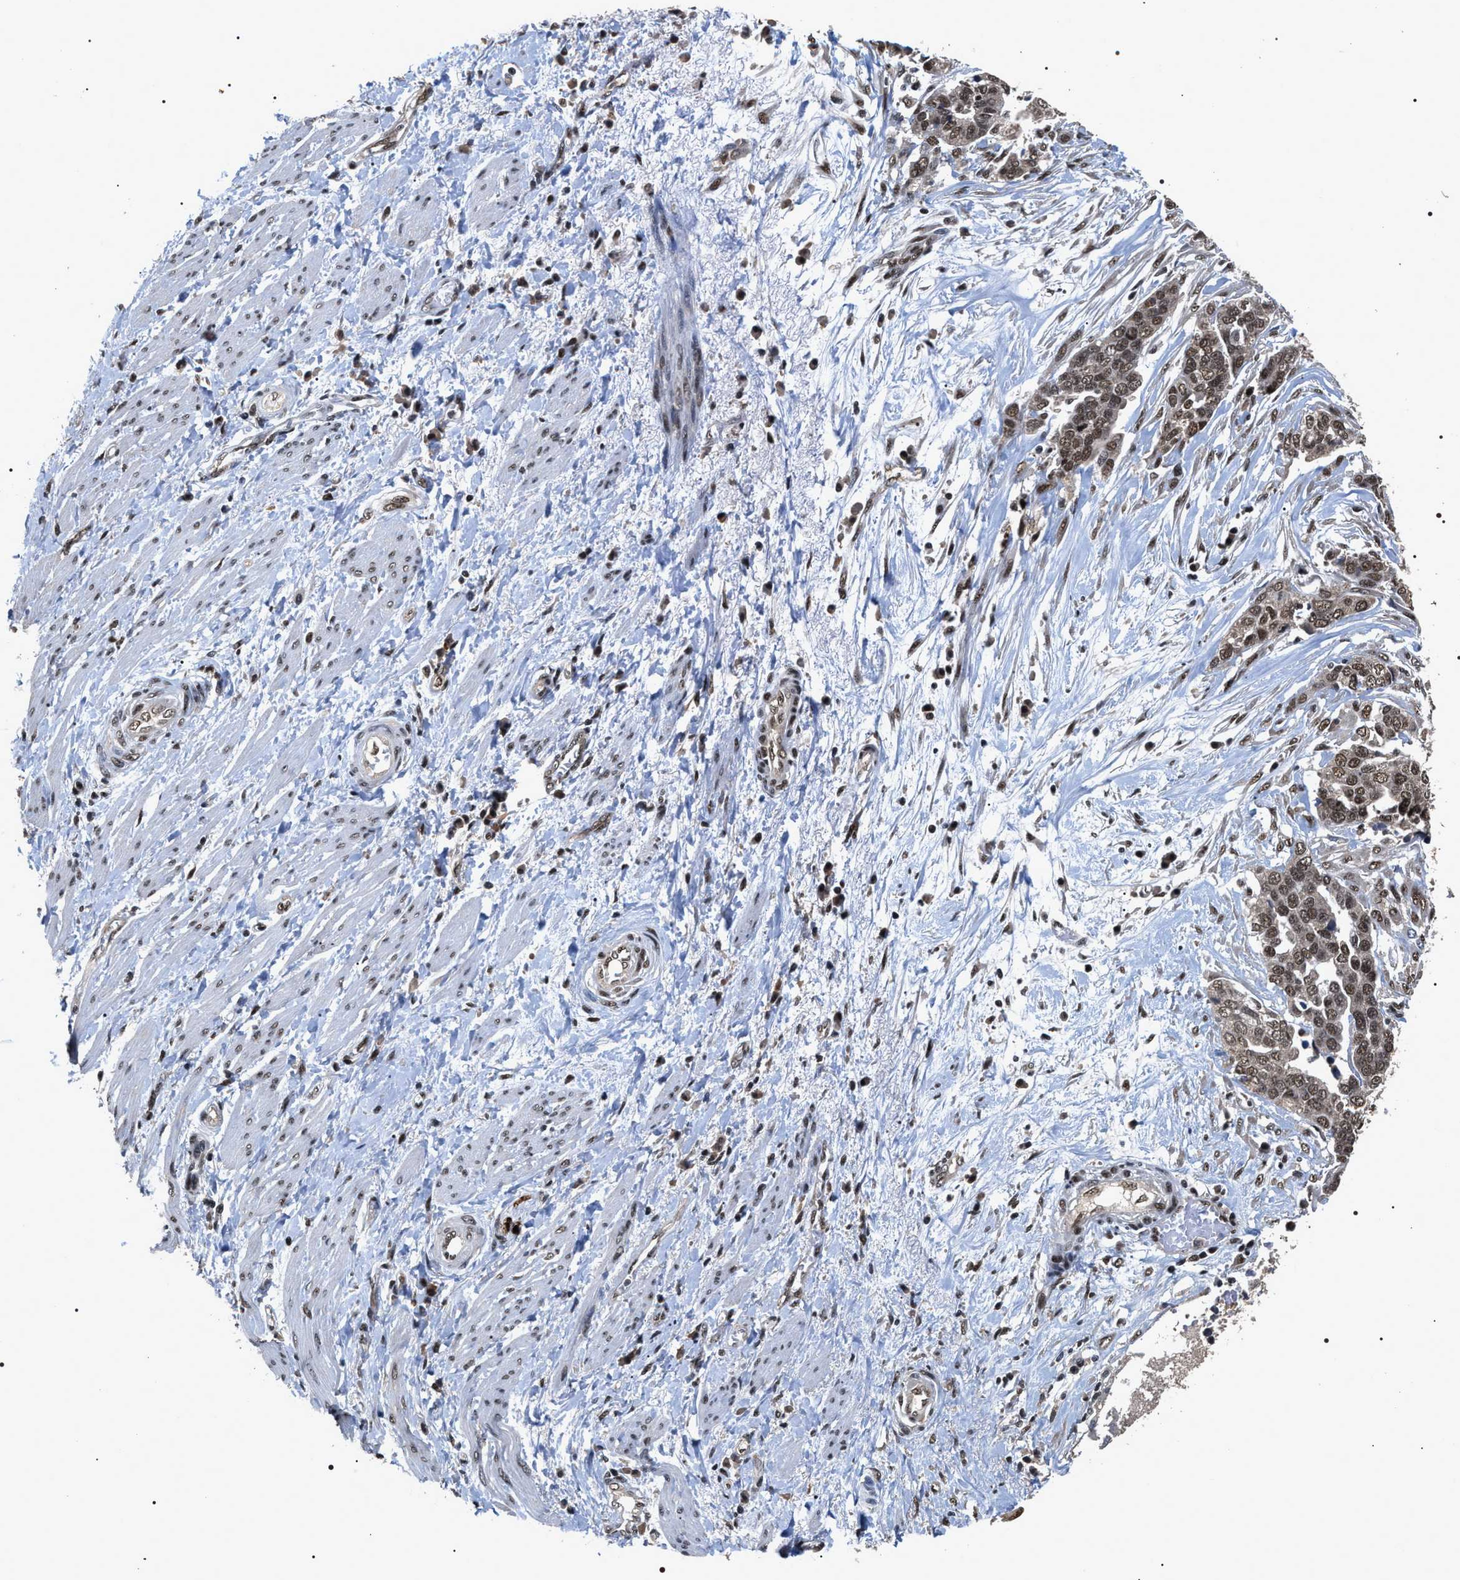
{"staining": {"intensity": "moderate", "quantity": ">75%", "location": "nuclear"}, "tissue": "ovarian cancer", "cell_type": "Tumor cells", "image_type": "cancer", "snomed": [{"axis": "morphology", "description": "Cystadenocarcinoma, serous, NOS"}, {"axis": "topography", "description": "Ovary"}], "caption": "High-magnification brightfield microscopy of ovarian cancer (serous cystadenocarcinoma) stained with DAB (brown) and counterstained with hematoxylin (blue). tumor cells exhibit moderate nuclear positivity is appreciated in about>75% of cells. The protein is shown in brown color, while the nuclei are stained blue.", "gene": "RRP1B", "patient": {"sex": "female", "age": 44}}